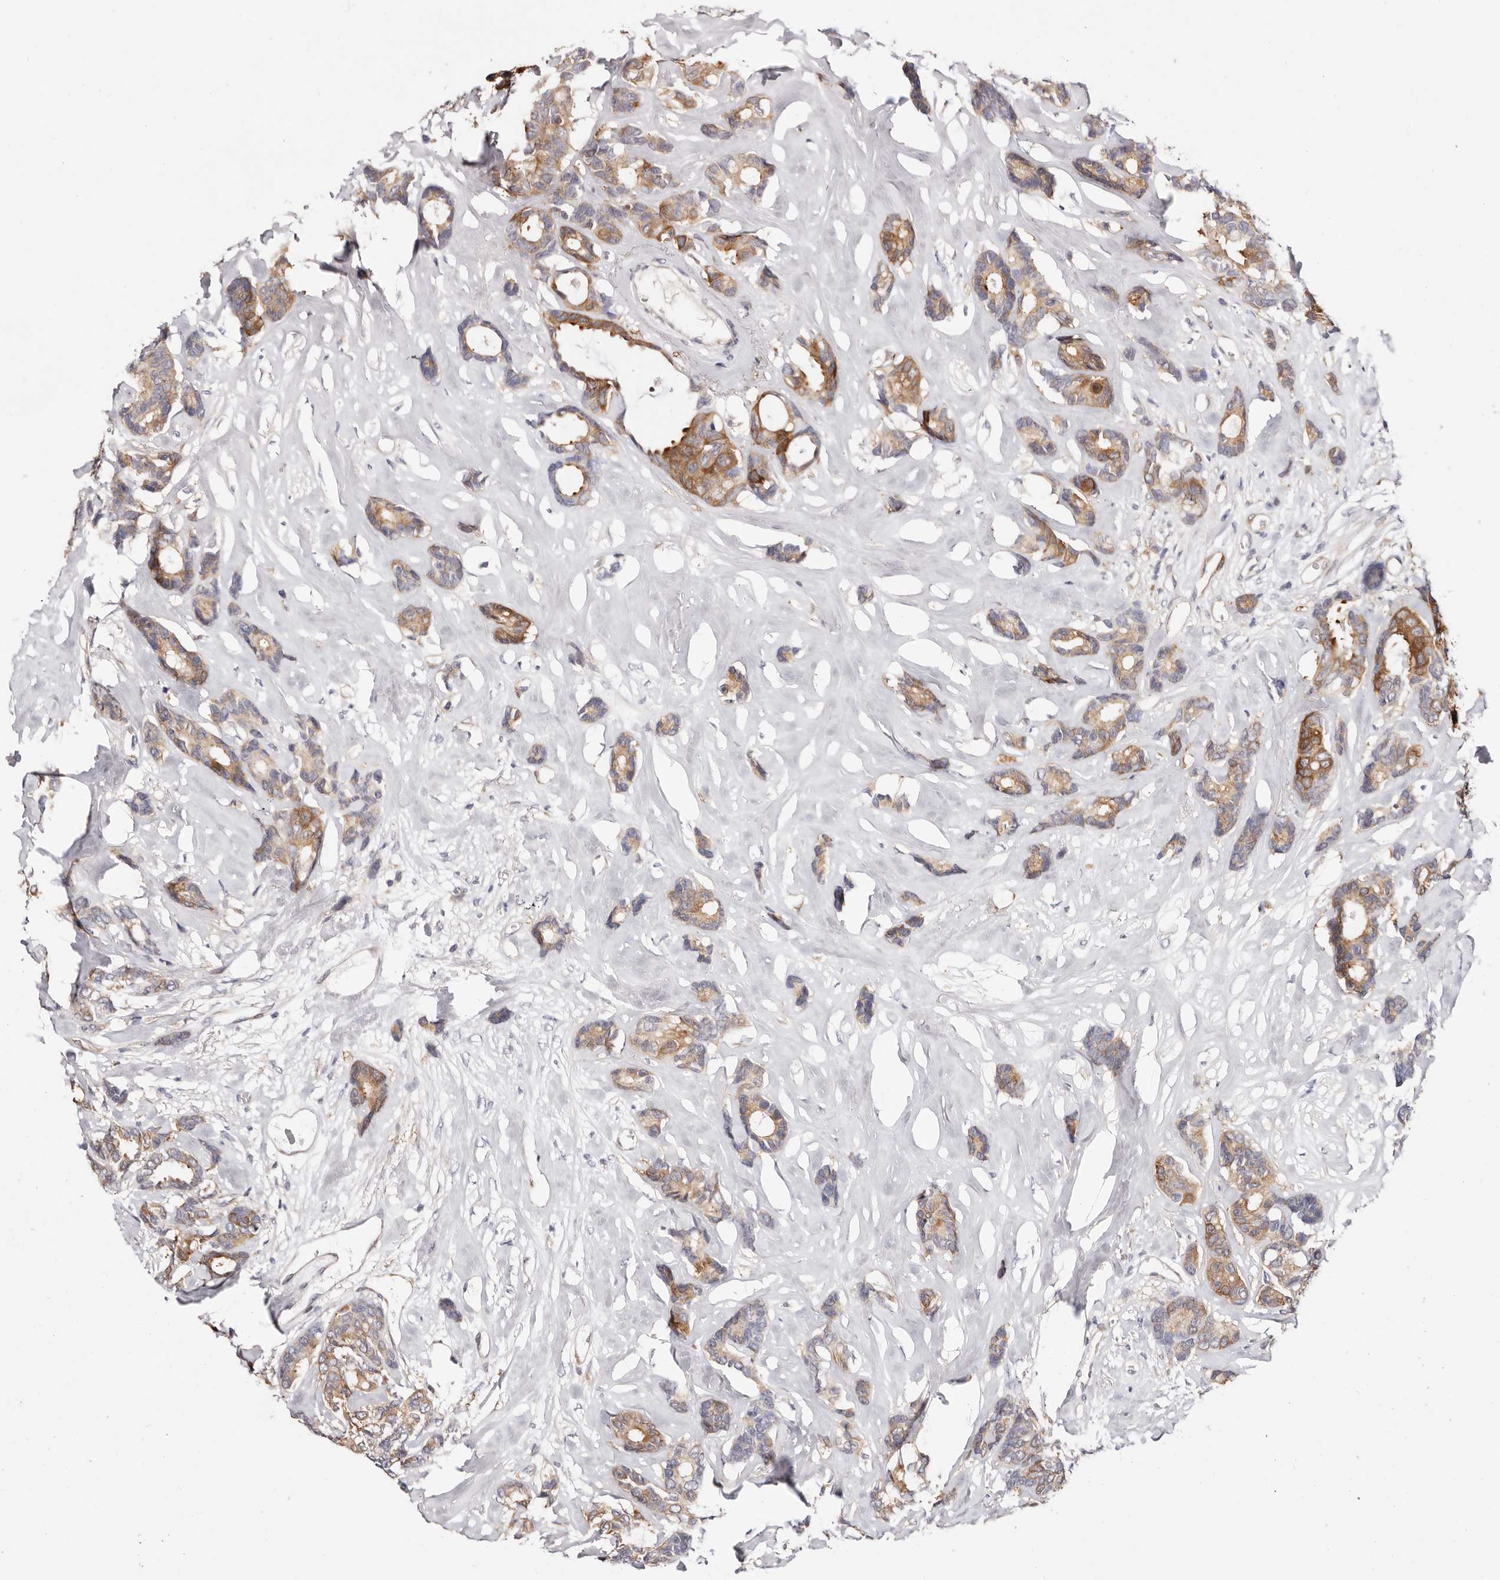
{"staining": {"intensity": "moderate", "quantity": ">75%", "location": "cytoplasmic/membranous"}, "tissue": "breast cancer", "cell_type": "Tumor cells", "image_type": "cancer", "snomed": [{"axis": "morphology", "description": "Duct carcinoma"}, {"axis": "topography", "description": "Breast"}], "caption": "The micrograph shows immunohistochemical staining of breast cancer (infiltrating ductal carcinoma). There is moderate cytoplasmic/membranous staining is seen in about >75% of tumor cells.", "gene": "GFOD1", "patient": {"sex": "female", "age": 87}}